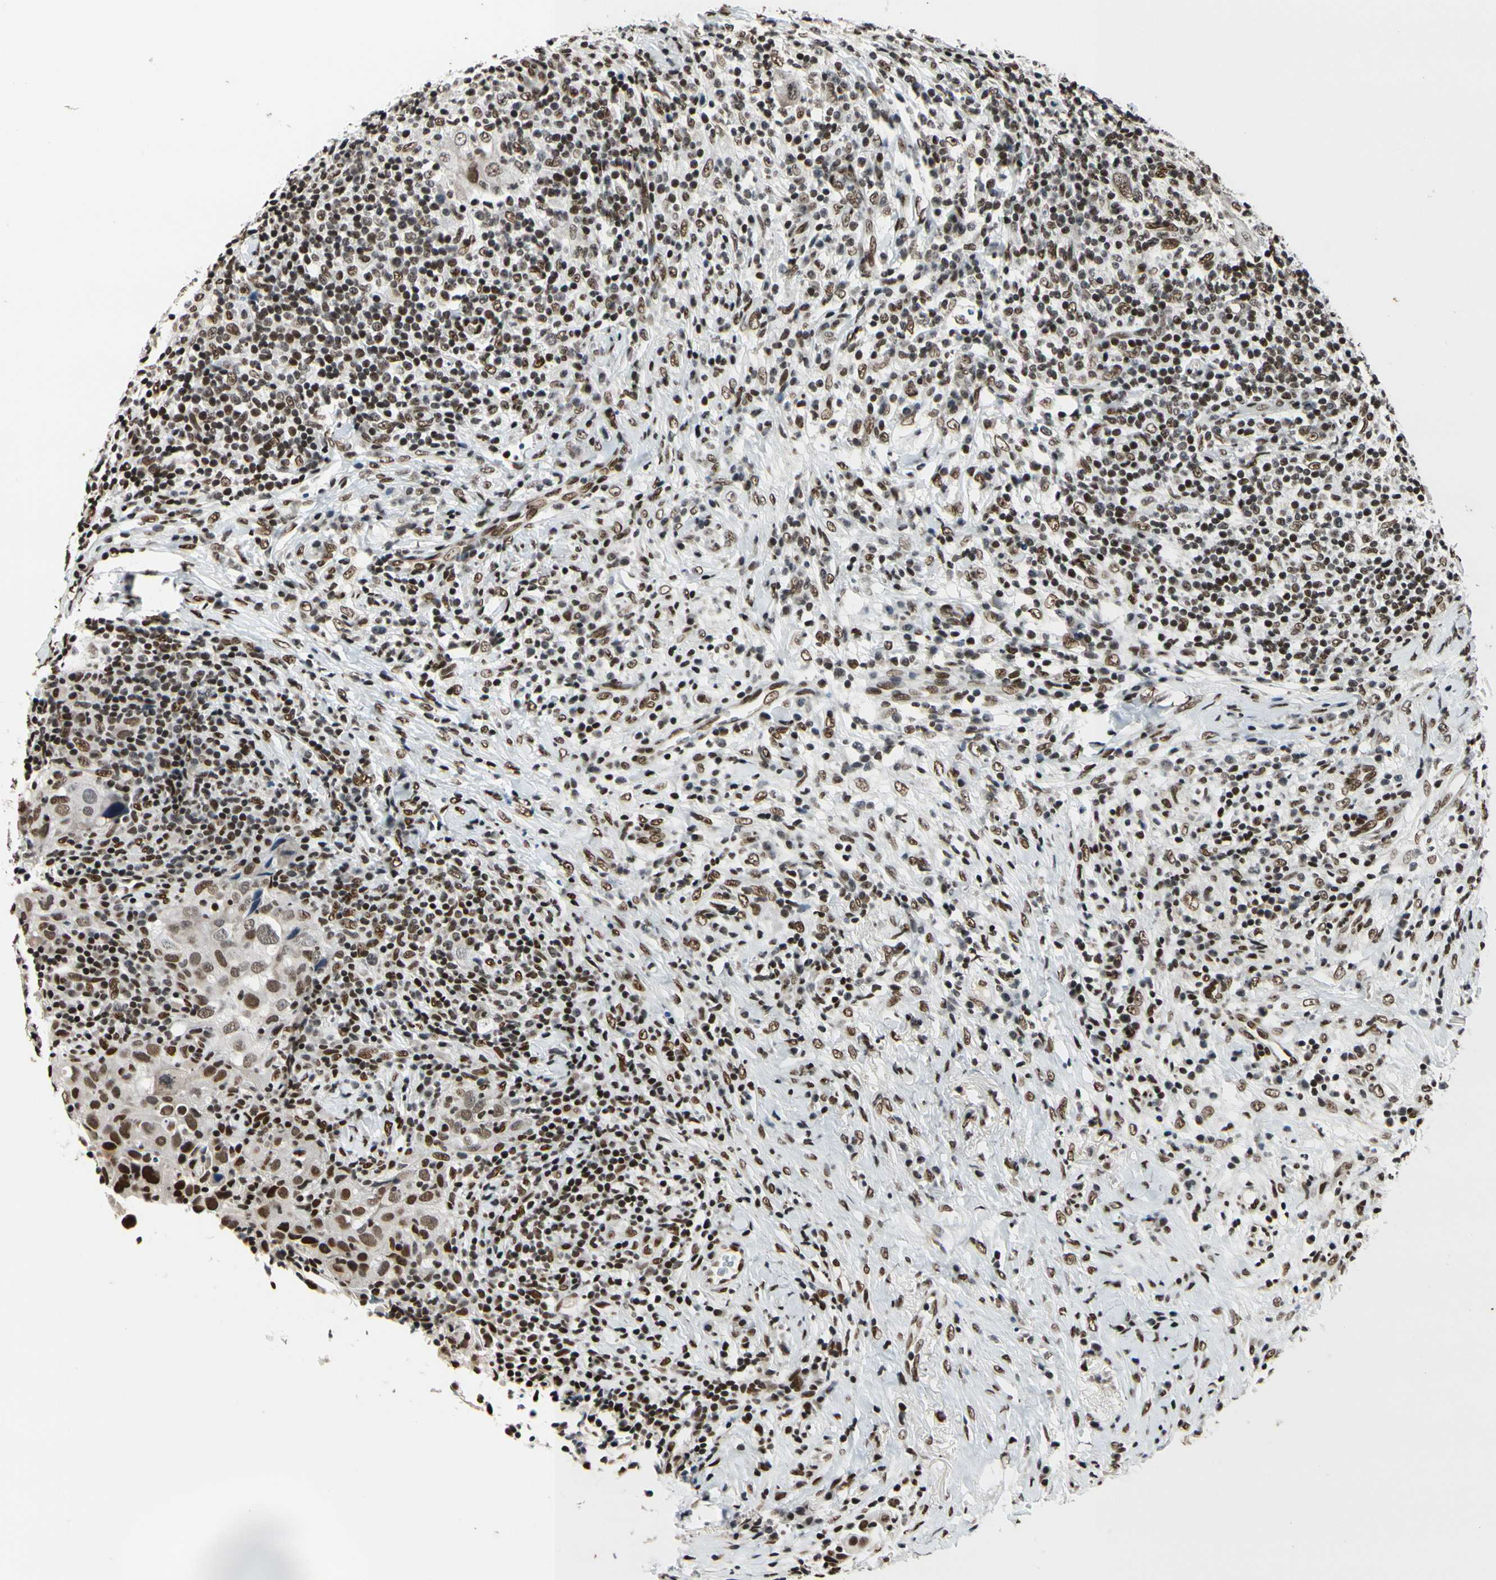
{"staining": {"intensity": "moderate", "quantity": ">75%", "location": "nuclear"}, "tissue": "breast cancer", "cell_type": "Tumor cells", "image_type": "cancer", "snomed": [{"axis": "morphology", "description": "Duct carcinoma"}, {"axis": "topography", "description": "Breast"}], "caption": "Human breast cancer stained with a brown dye demonstrates moderate nuclear positive expression in about >75% of tumor cells.", "gene": "RECQL", "patient": {"sex": "female", "age": 37}}